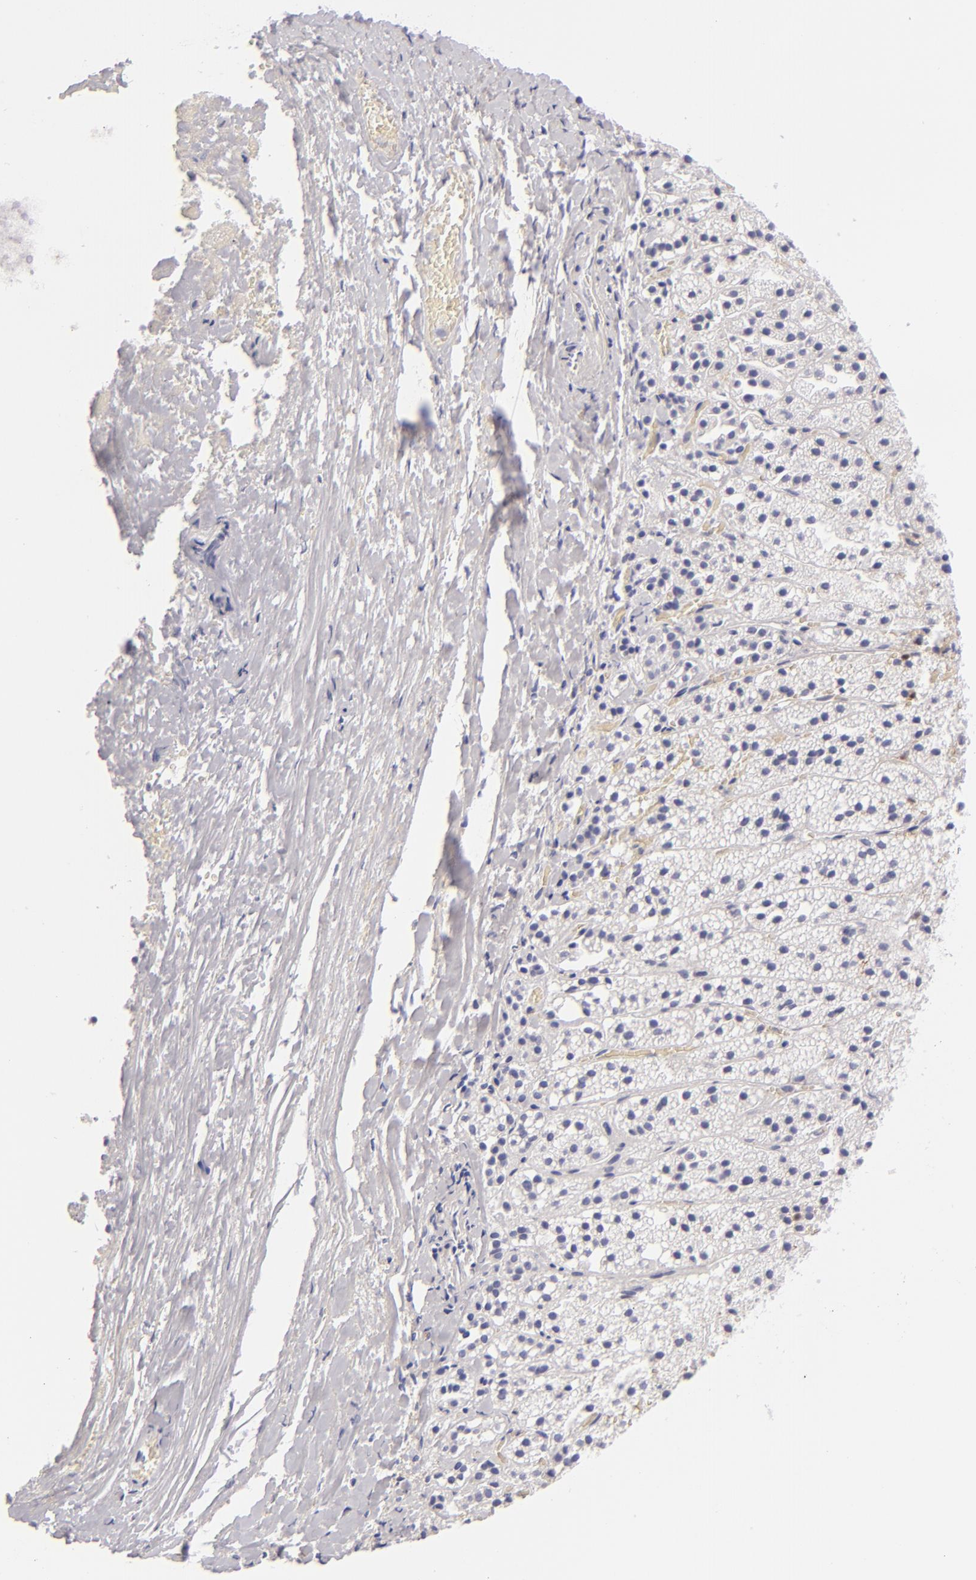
{"staining": {"intensity": "negative", "quantity": "none", "location": "none"}, "tissue": "adrenal gland", "cell_type": "Glandular cells", "image_type": "normal", "snomed": [{"axis": "morphology", "description": "Normal tissue, NOS"}, {"axis": "topography", "description": "Adrenal gland"}], "caption": "High power microscopy micrograph of an IHC micrograph of normal adrenal gland, revealing no significant expression in glandular cells.", "gene": "F13A1", "patient": {"sex": "female", "age": 44}}